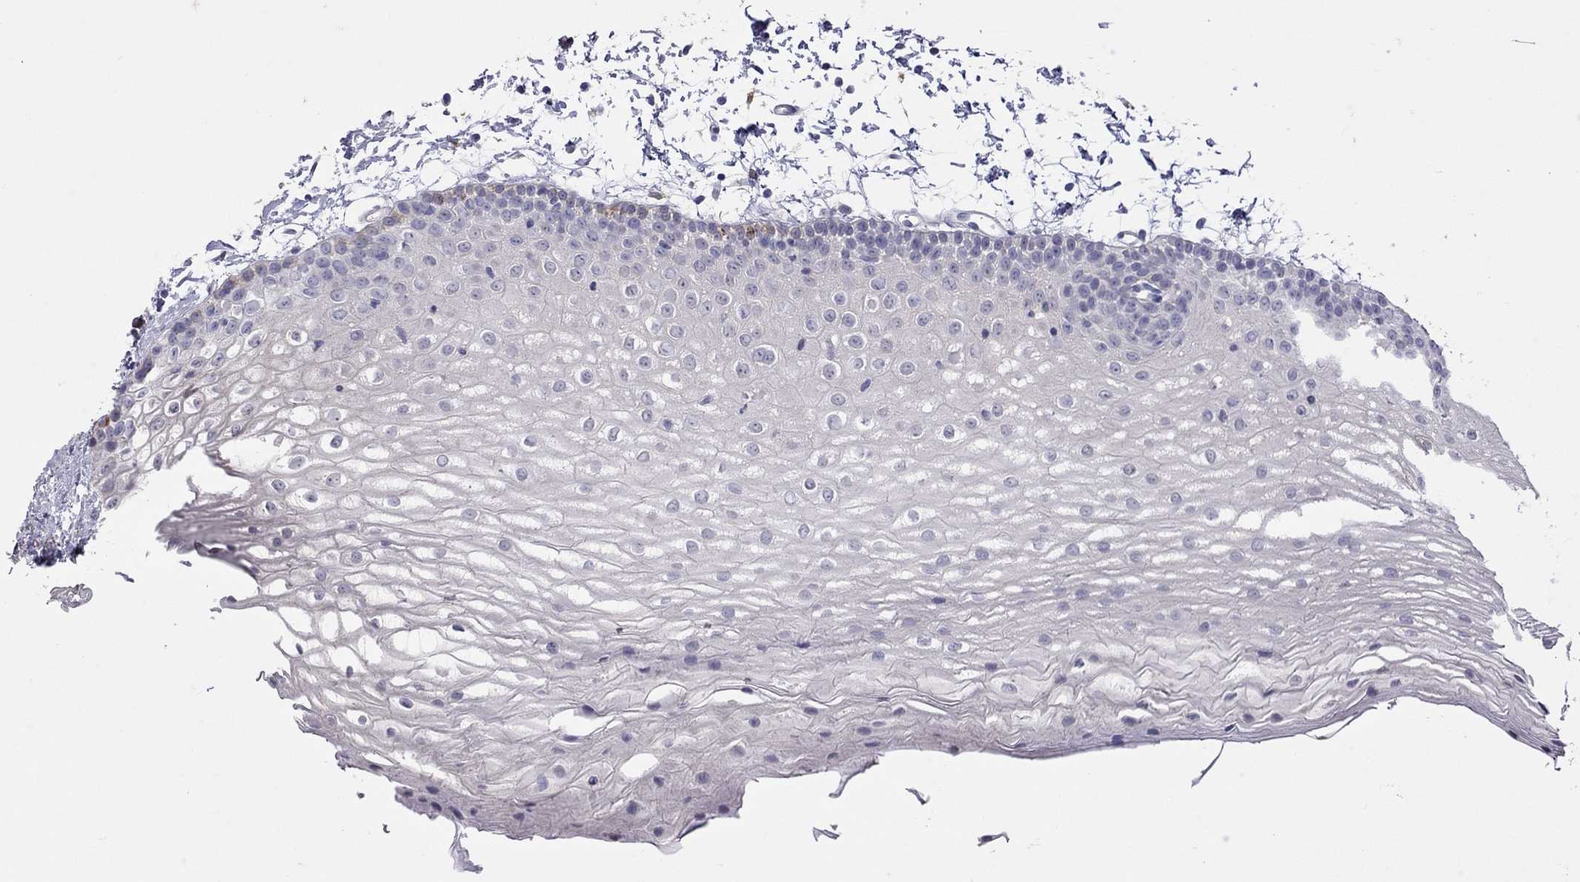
{"staining": {"intensity": "negative", "quantity": "none", "location": "none"}, "tissue": "oral mucosa", "cell_type": "Squamous epithelial cells", "image_type": "normal", "snomed": [{"axis": "morphology", "description": "Normal tissue, NOS"}, {"axis": "topography", "description": "Oral tissue"}], "caption": "IHC image of unremarkable oral mucosa: oral mucosa stained with DAB demonstrates no significant protein positivity in squamous epithelial cells. (Stains: DAB immunohistochemistry (IHC) with hematoxylin counter stain, Microscopy: brightfield microscopy at high magnification).", "gene": "SERPINA3", "patient": {"sex": "male", "age": 72}}